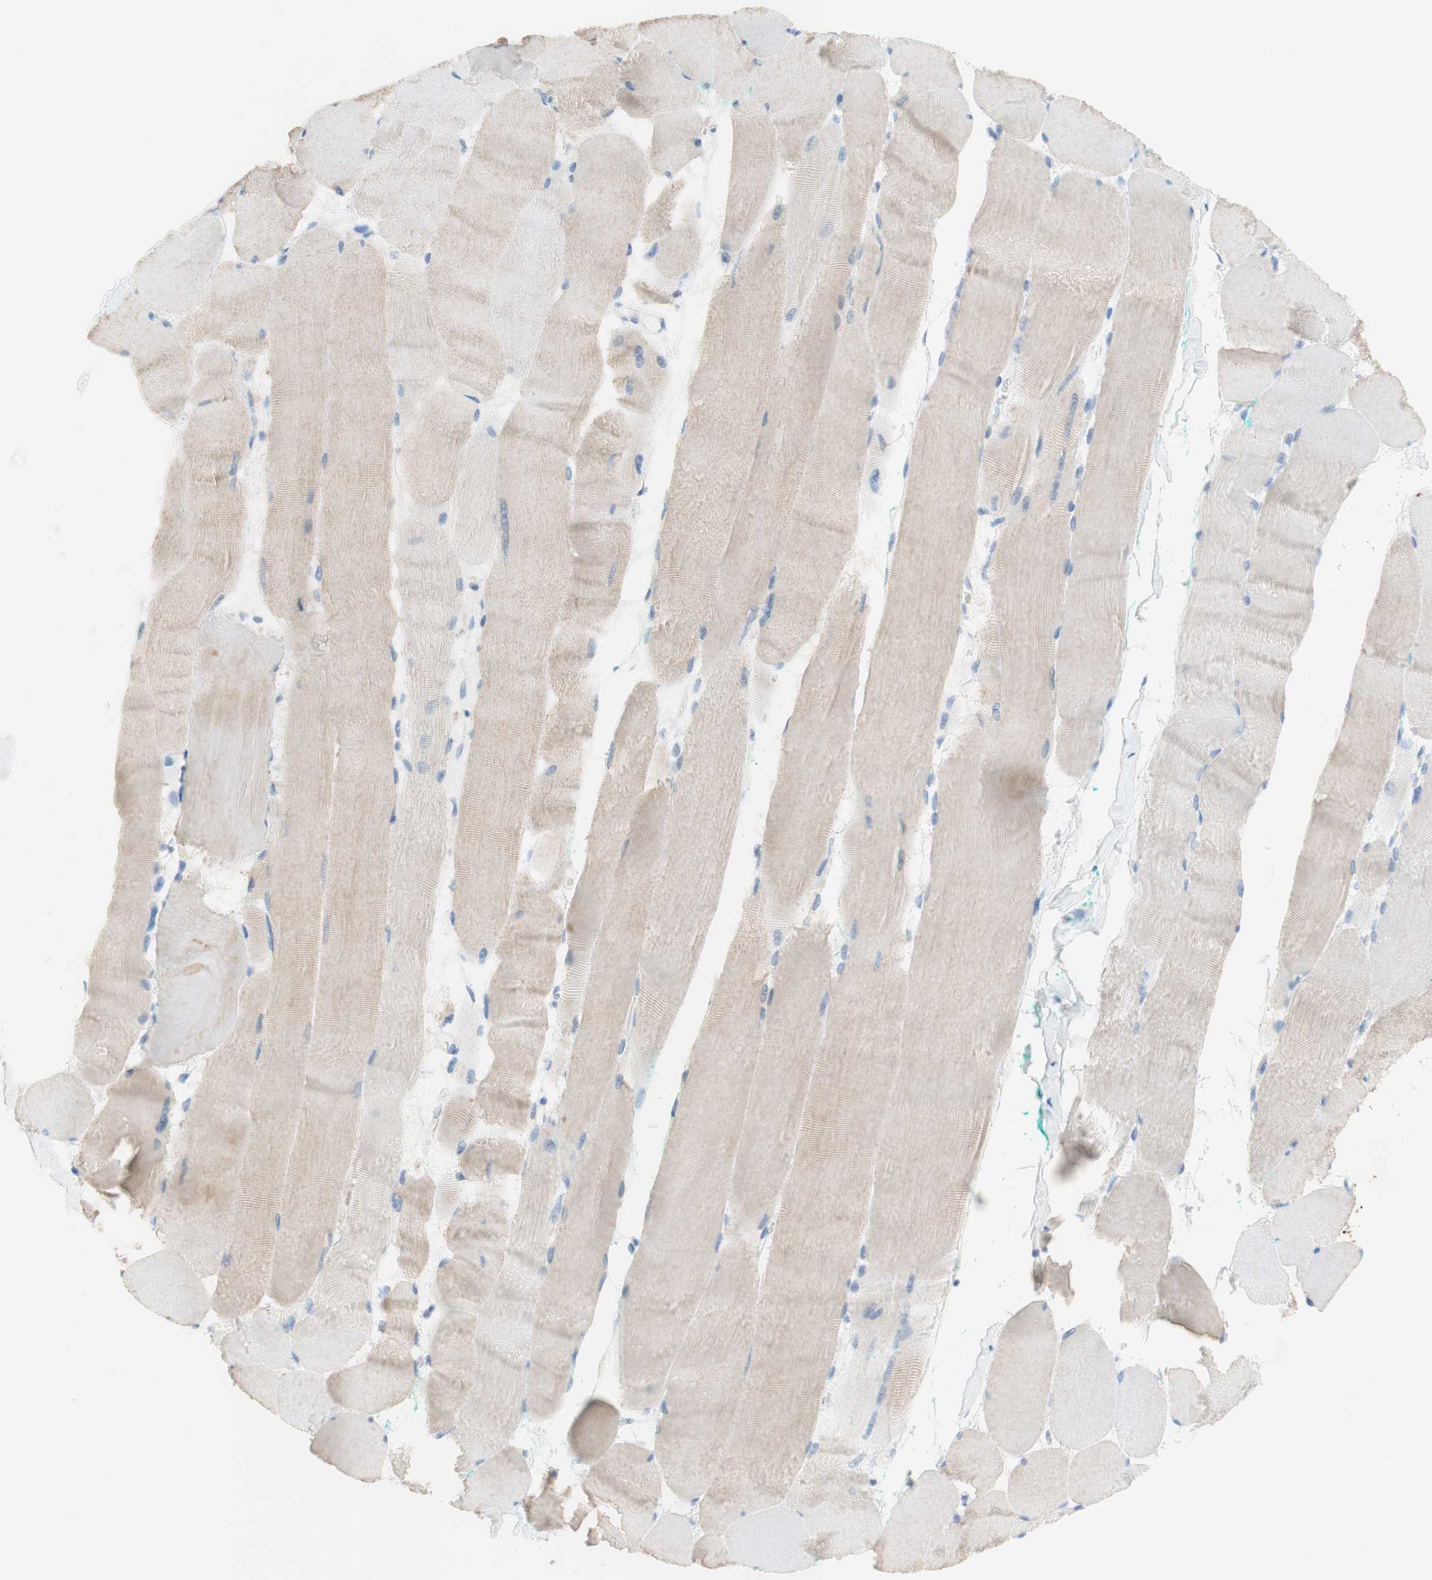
{"staining": {"intensity": "weak", "quantity": "<25%", "location": "cytoplasmic/membranous"}, "tissue": "skeletal muscle", "cell_type": "Myocytes", "image_type": "normal", "snomed": [{"axis": "morphology", "description": "Normal tissue, NOS"}, {"axis": "morphology", "description": "Squamous cell carcinoma, NOS"}, {"axis": "topography", "description": "Skeletal muscle"}], "caption": "This is a histopathology image of IHC staining of unremarkable skeletal muscle, which shows no staining in myocytes.", "gene": "POLR2J3", "patient": {"sex": "male", "age": 51}}